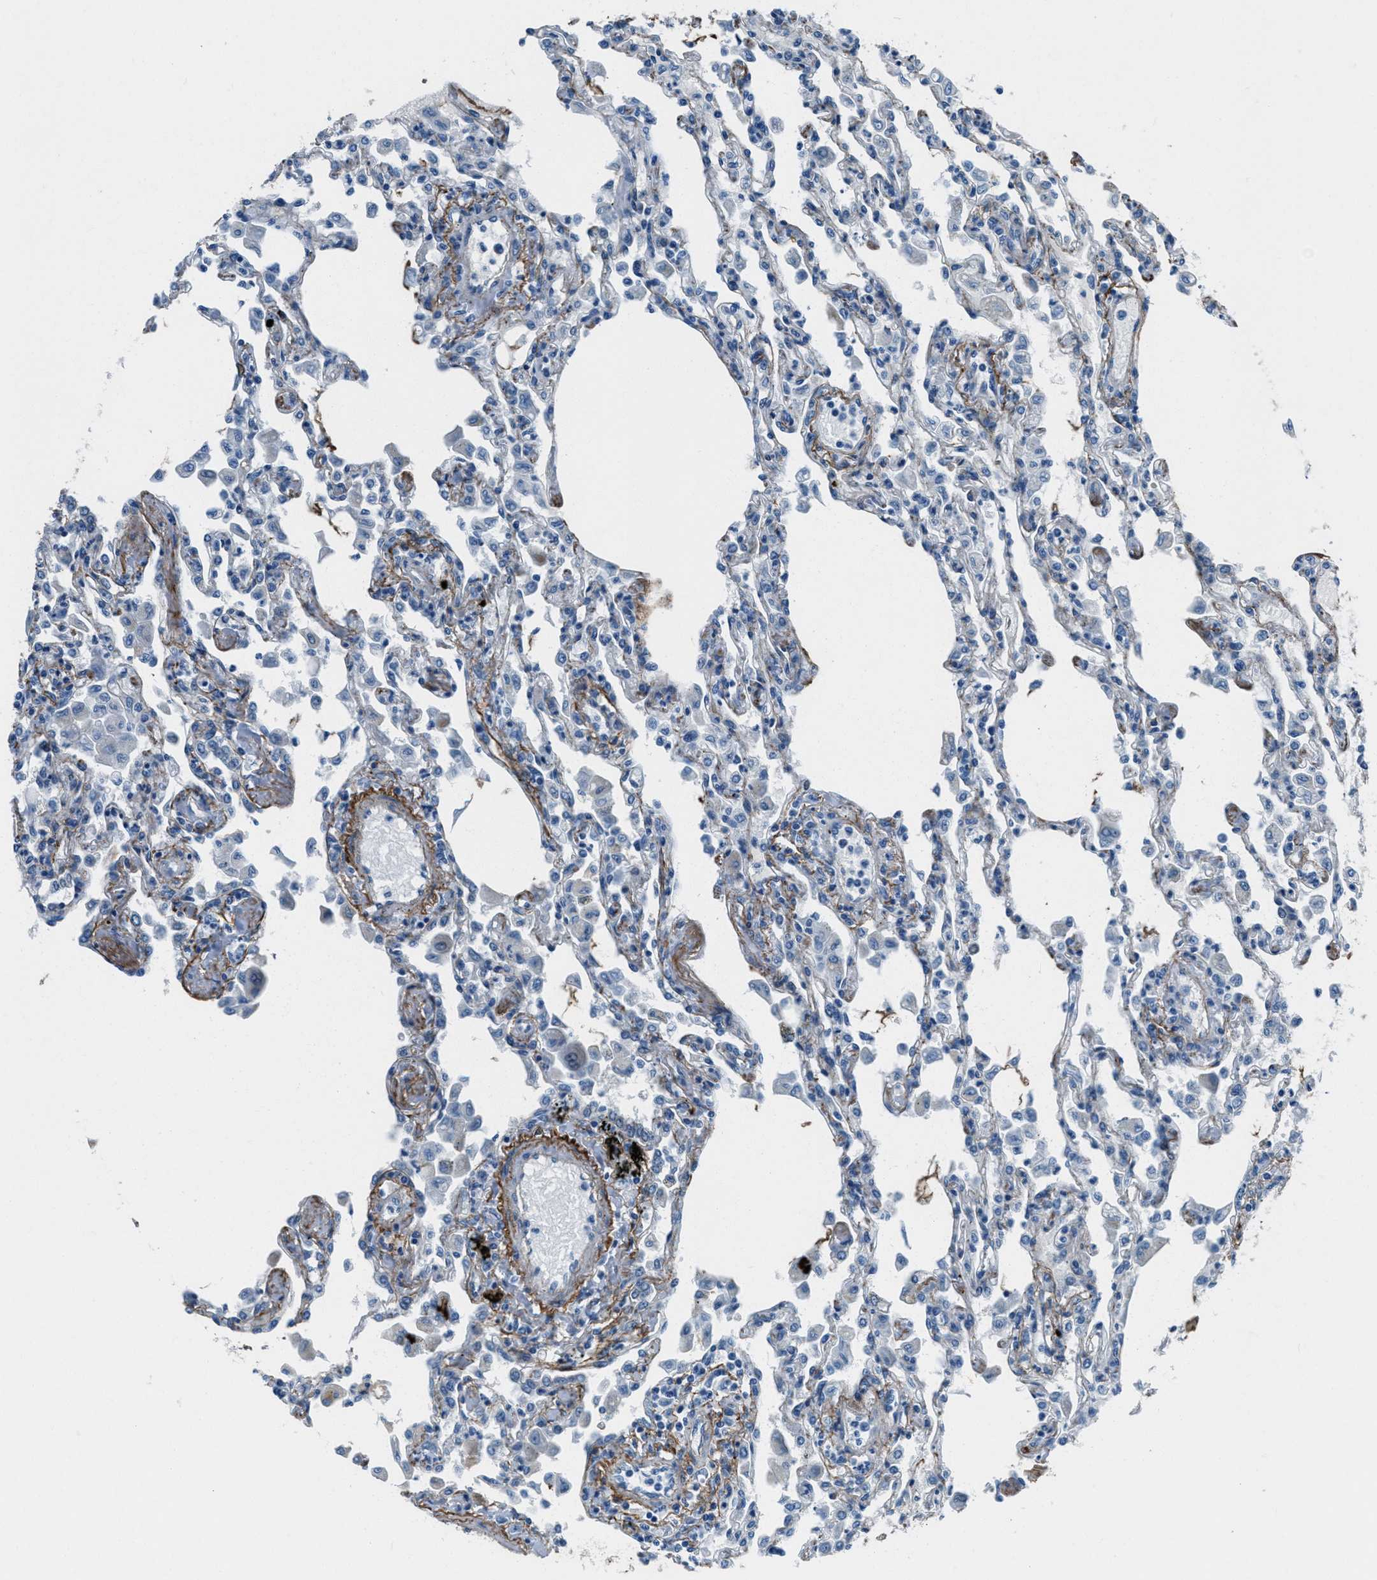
{"staining": {"intensity": "weak", "quantity": "<25%", "location": "cytoplasmic/membranous"}, "tissue": "lung", "cell_type": "Alveolar cells", "image_type": "normal", "snomed": [{"axis": "morphology", "description": "Normal tissue, NOS"}, {"axis": "topography", "description": "Bronchus"}, {"axis": "topography", "description": "Lung"}], "caption": "This is an IHC image of unremarkable human lung. There is no positivity in alveolar cells.", "gene": "FBN1", "patient": {"sex": "female", "age": 49}}